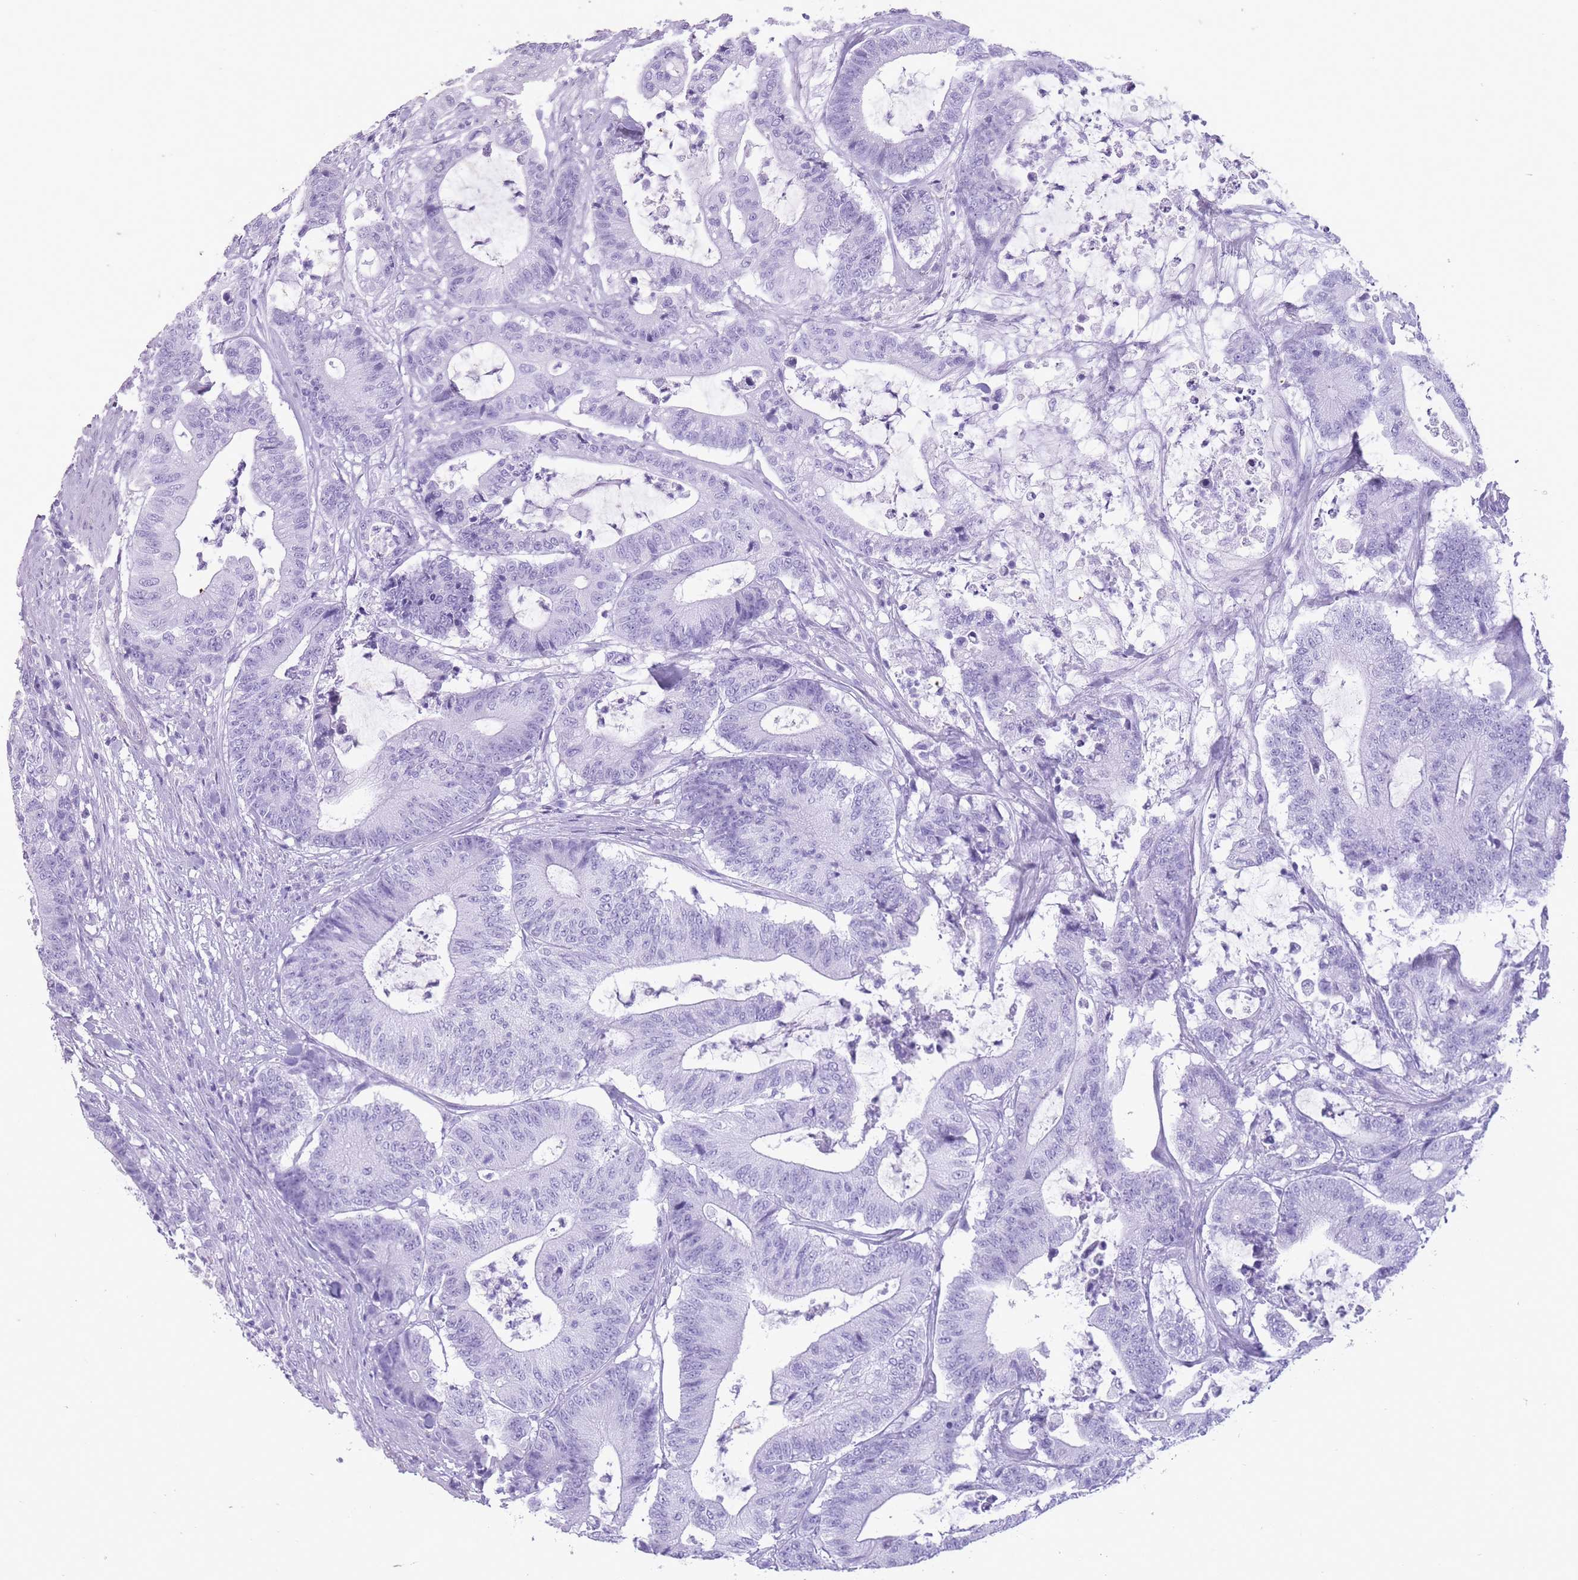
{"staining": {"intensity": "negative", "quantity": "none", "location": "none"}, "tissue": "colorectal cancer", "cell_type": "Tumor cells", "image_type": "cancer", "snomed": [{"axis": "morphology", "description": "Adenocarcinoma, NOS"}, {"axis": "topography", "description": "Colon"}], "caption": "The photomicrograph shows no staining of tumor cells in colorectal cancer.", "gene": "OR4F21", "patient": {"sex": "female", "age": 84}}